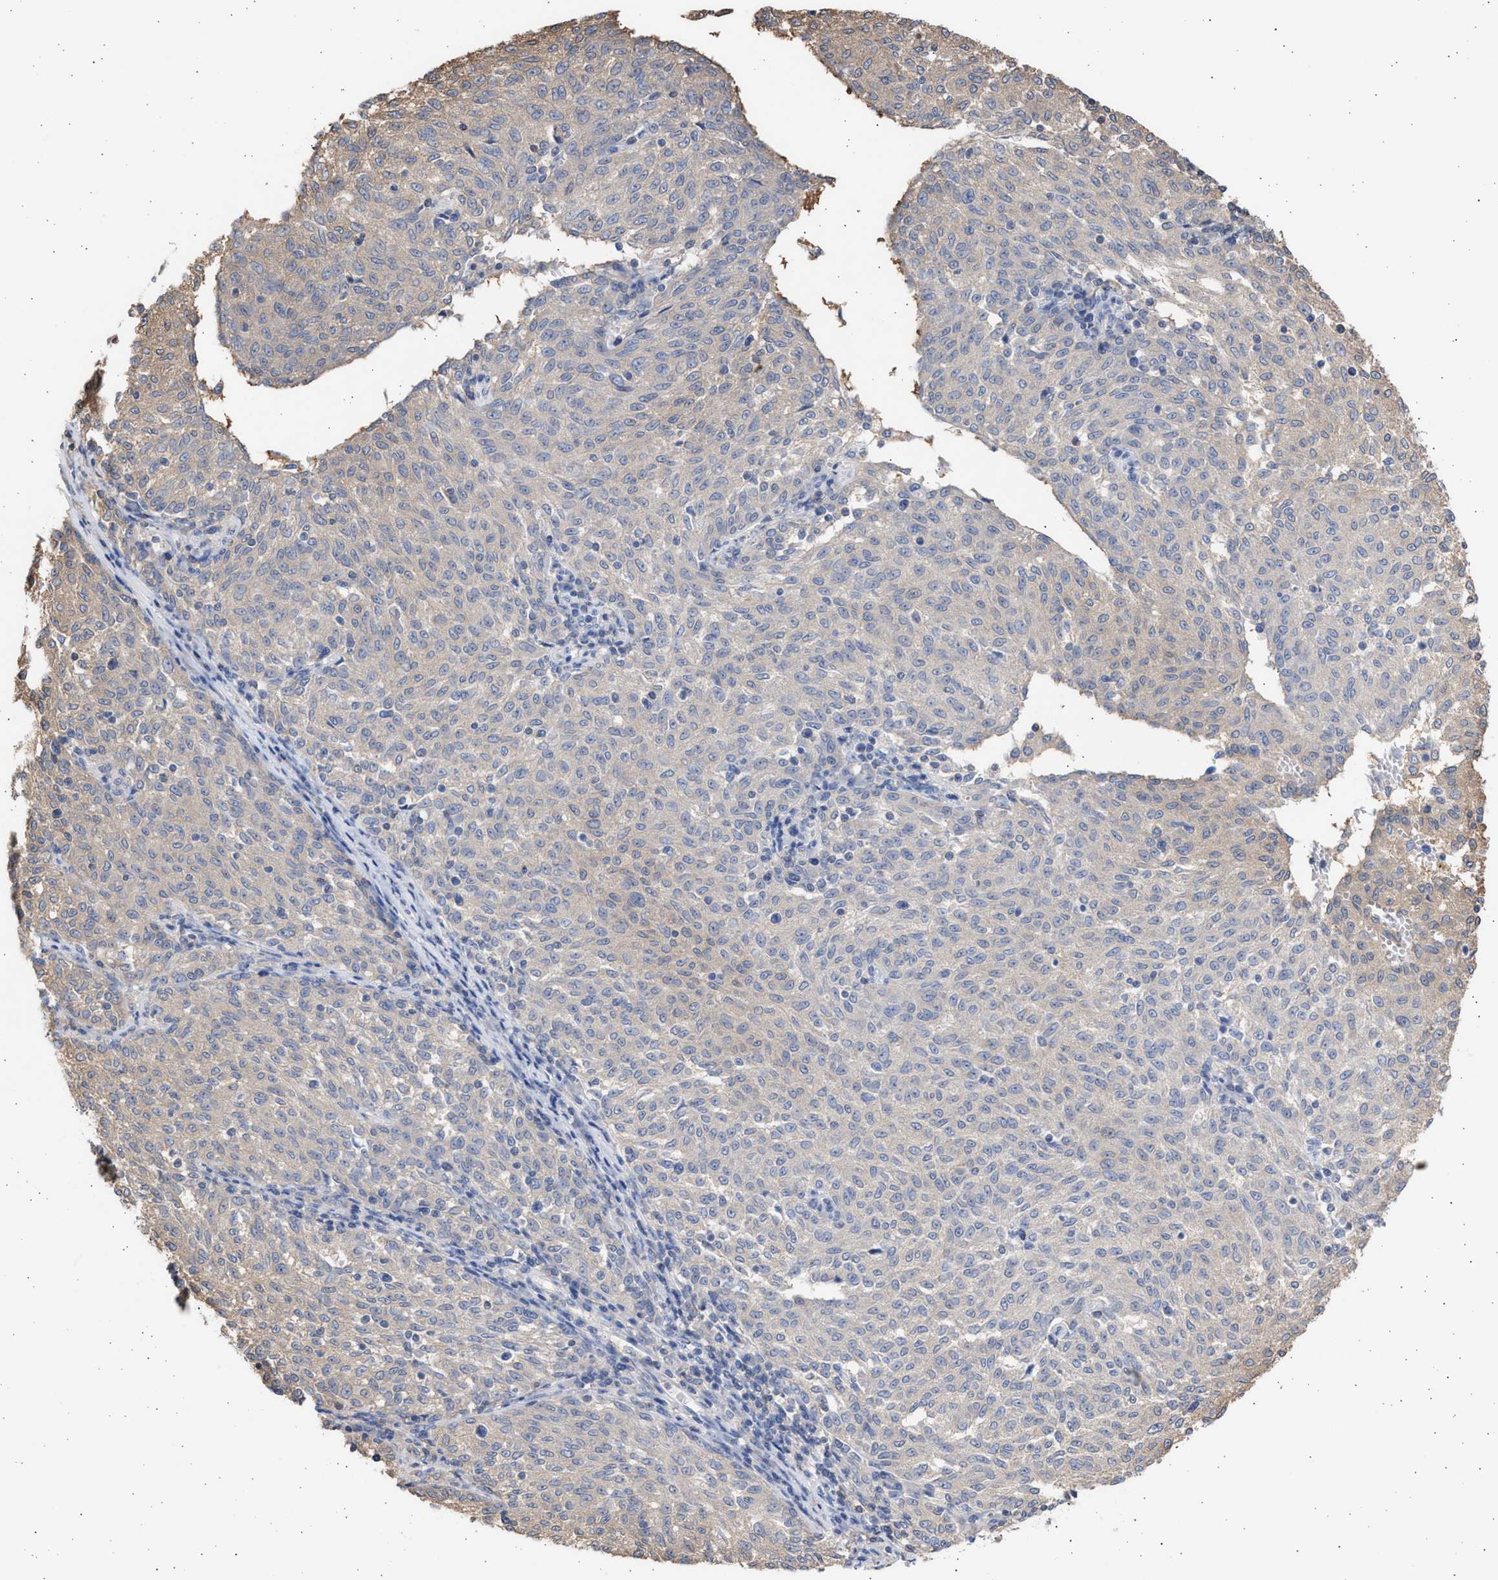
{"staining": {"intensity": "weak", "quantity": "<25%", "location": "cytoplasmic/membranous"}, "tissue": "melanoma", "cell_type": "Tumor cells", "image_type": "cancer", "snomed": [{"axis": "morphology", "description": "Malignant melanoma, NOS"}, {"axis": "topography", "description": "Skin"}], "caption": "This is a micrograph of immunohistochemistry (IHC) staining of melanoma, which shows no staining in tumor cells.", "gene": "ALDOC", "patient": {"sex": "female", "age": 72}}